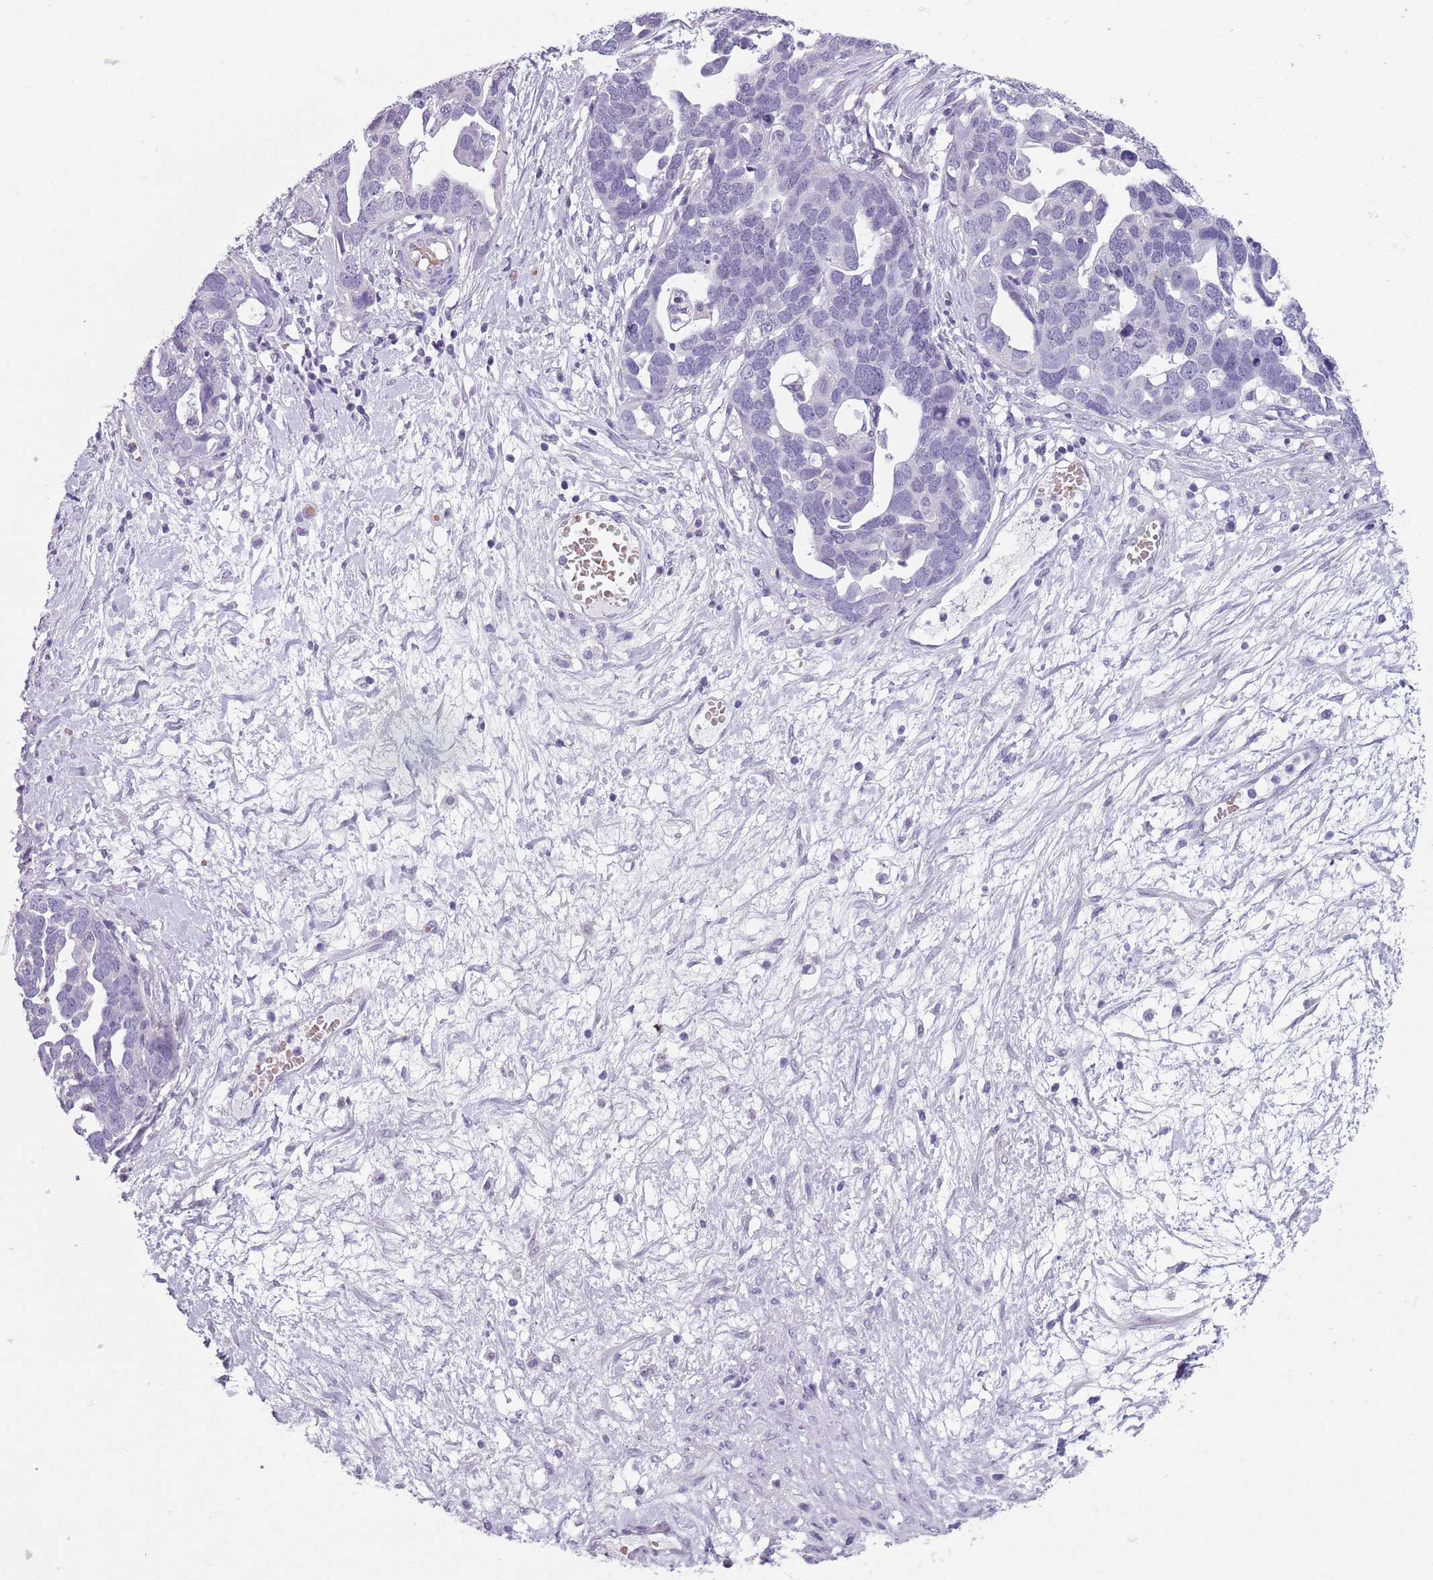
{"staining": {"intensity": "negative", "quantity": "none", "location": "none"}, "tissue": "ovarian cancer", "cell_type": "Tumor cells", "image_type": "cancer", "snomed": [{"axis": "morphology", "description": "Cystadenocarcinoma, serous, NOS"}, {"axis": "topography", "description": "Ovary"}], "caption": "The immunohistochemistry (IHC) micrograph has no significant positivity in tumor cells of serous cystadenocarcinoma (ovarian) tissue.", "gene": "SPESP1", "patient": {"sex": "female", "age": 54}}